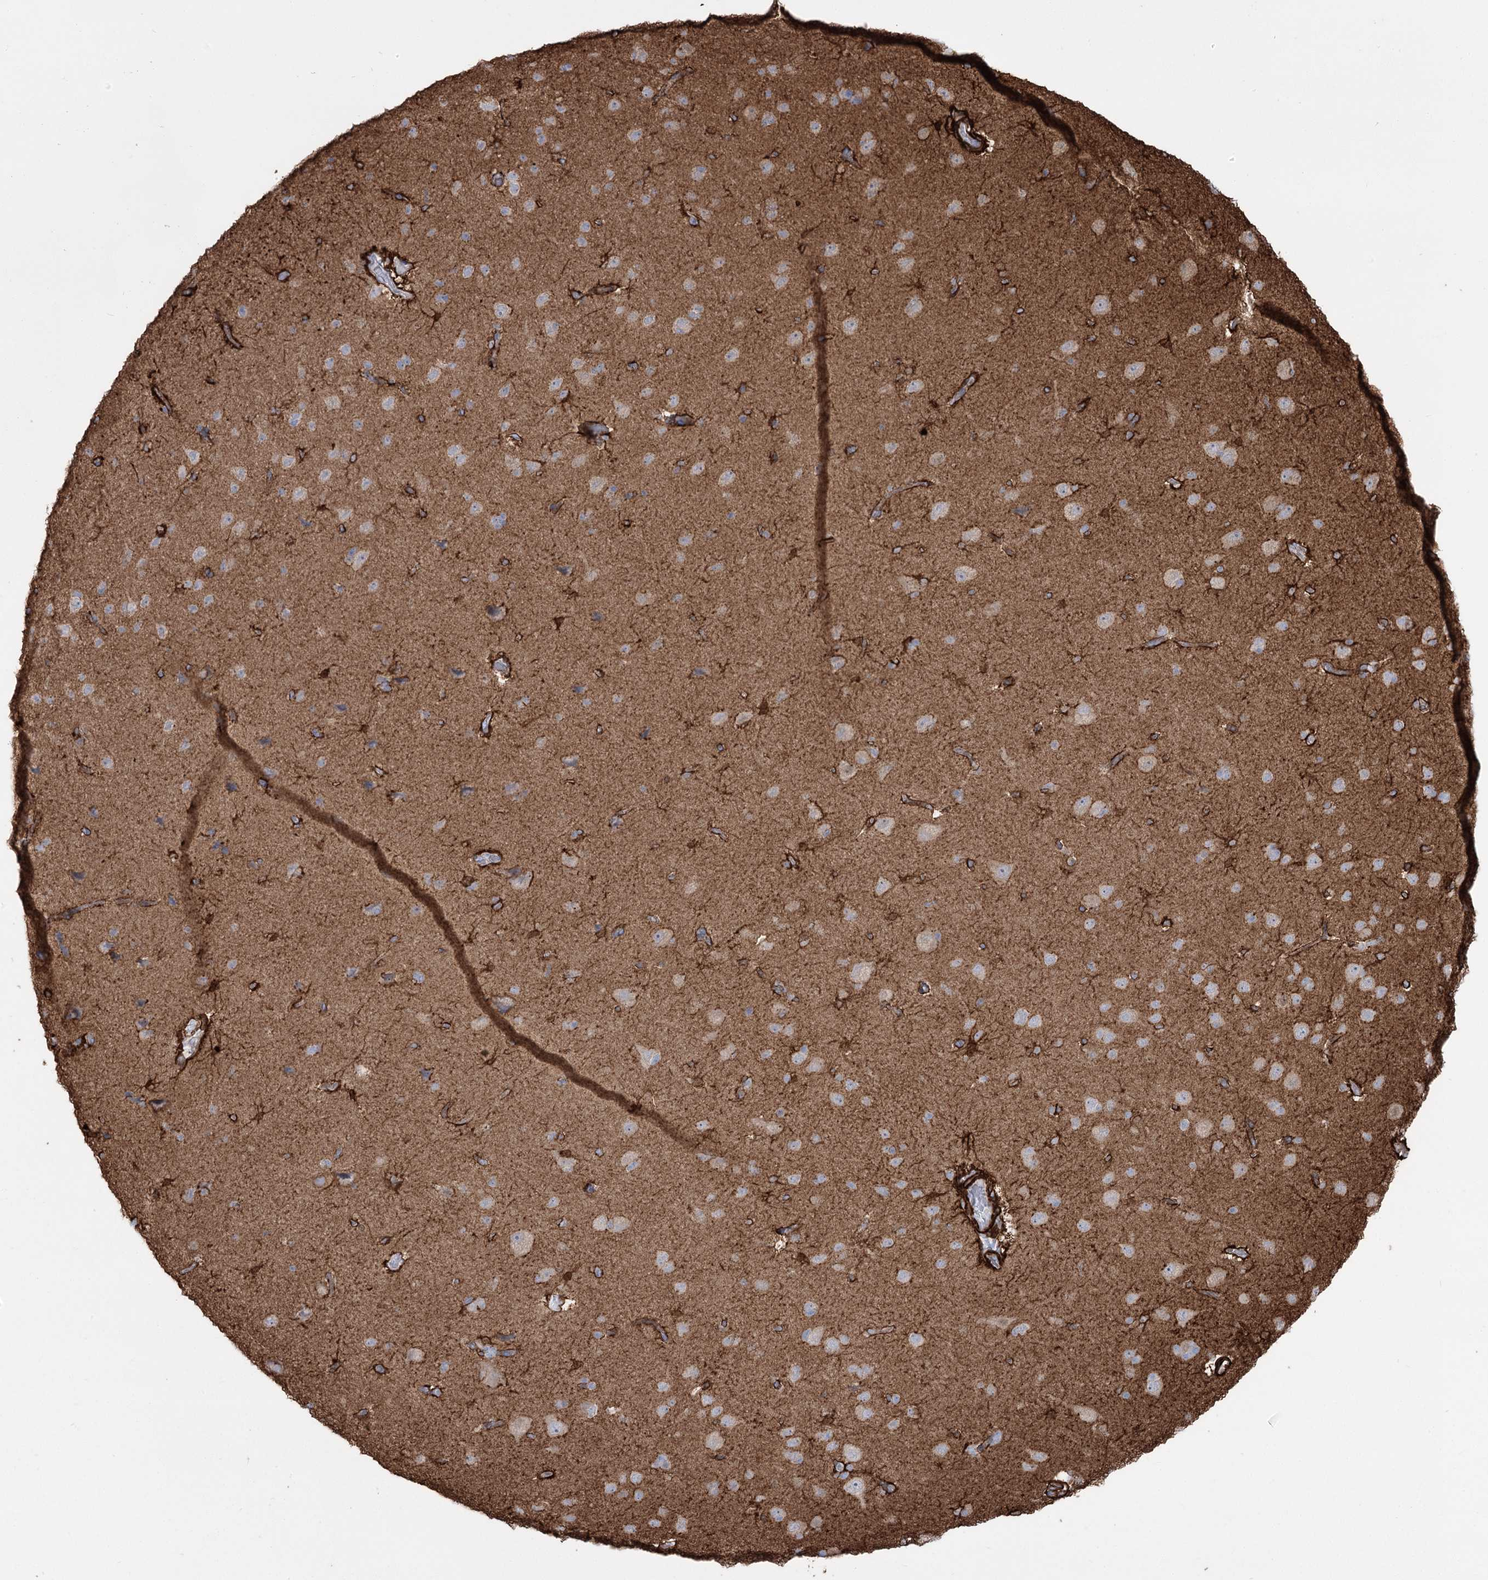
{"staining": {"intensity": "negative", "quantity": "none", "location": "none"}, "tissue": "cerebral cortex", "cell_type": "Endothelial cells", "image_type": "normal", "snomed": [{"axis": "morphology", "description": "Normal tissue, NOS"}, {"axis": "topography", "description": "Cerebral cortex"}], "caption": "A high-resolution micrograph shows immunohistochemistry (IHC) staining of unremarkable cerebral cortex, which reveals no significant positivity in endothelial cells.", "gene": "PLEKHA5", "patient": {"sex": "male", "age": 62}}